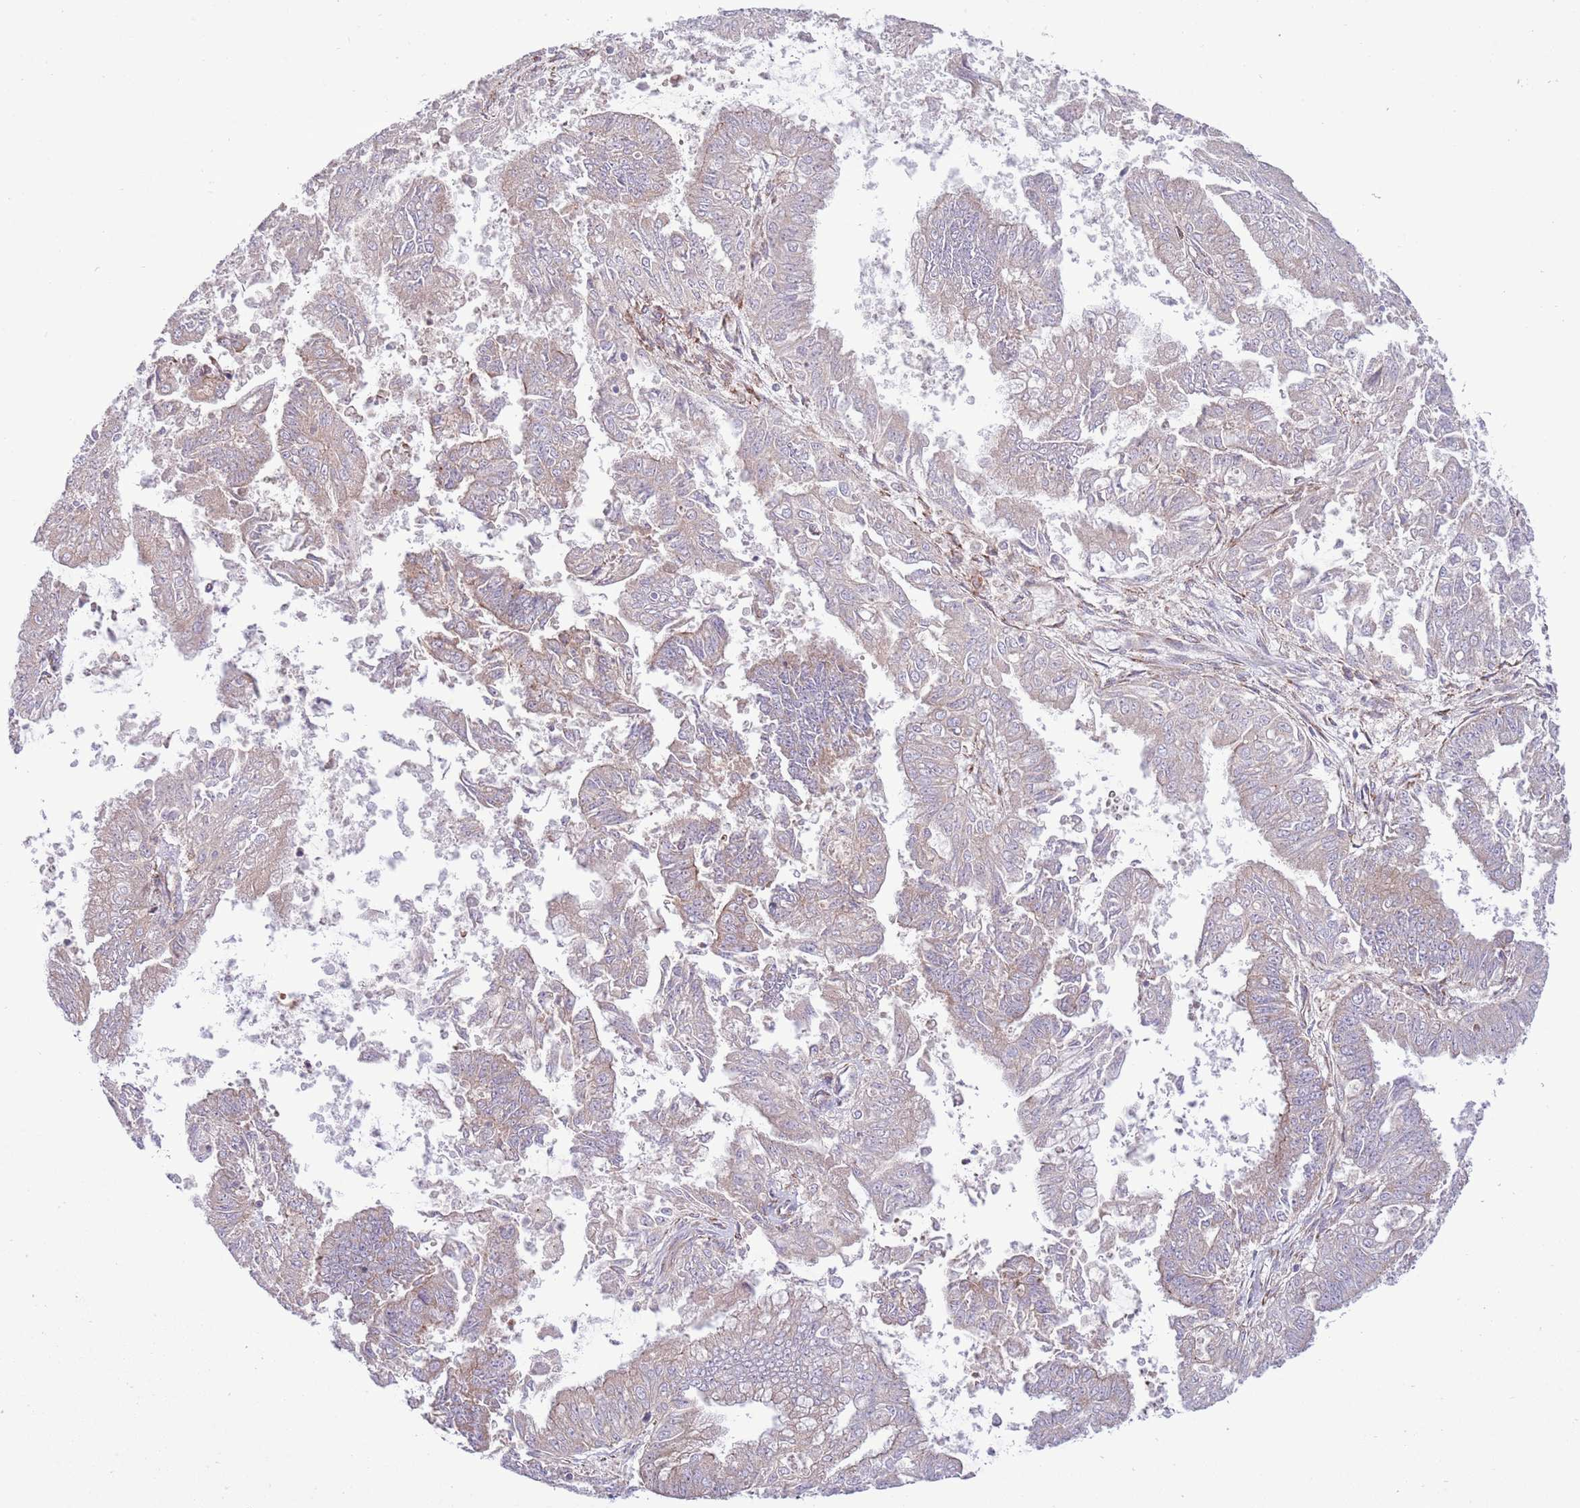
{"staining": {"intensity": "weak", "quantity": "<25%", "location": "cytoplasmic/membranous"}, "tissue": "endometrial cancer", "cell_type": "Tumor cells", "image_type": "cancer", "snomed": [{"axis": "morphology", "description": "Adenocarcinoma, NOS"}, {"axis": "topography", "description": "Endometrium"}], "caption": "This is a micrograph of IHC staining of endometrial cancer, which shows no expression in tumor cells.", "gene": "TOMM5", "patient": {"sex": "female", "age": 73}}